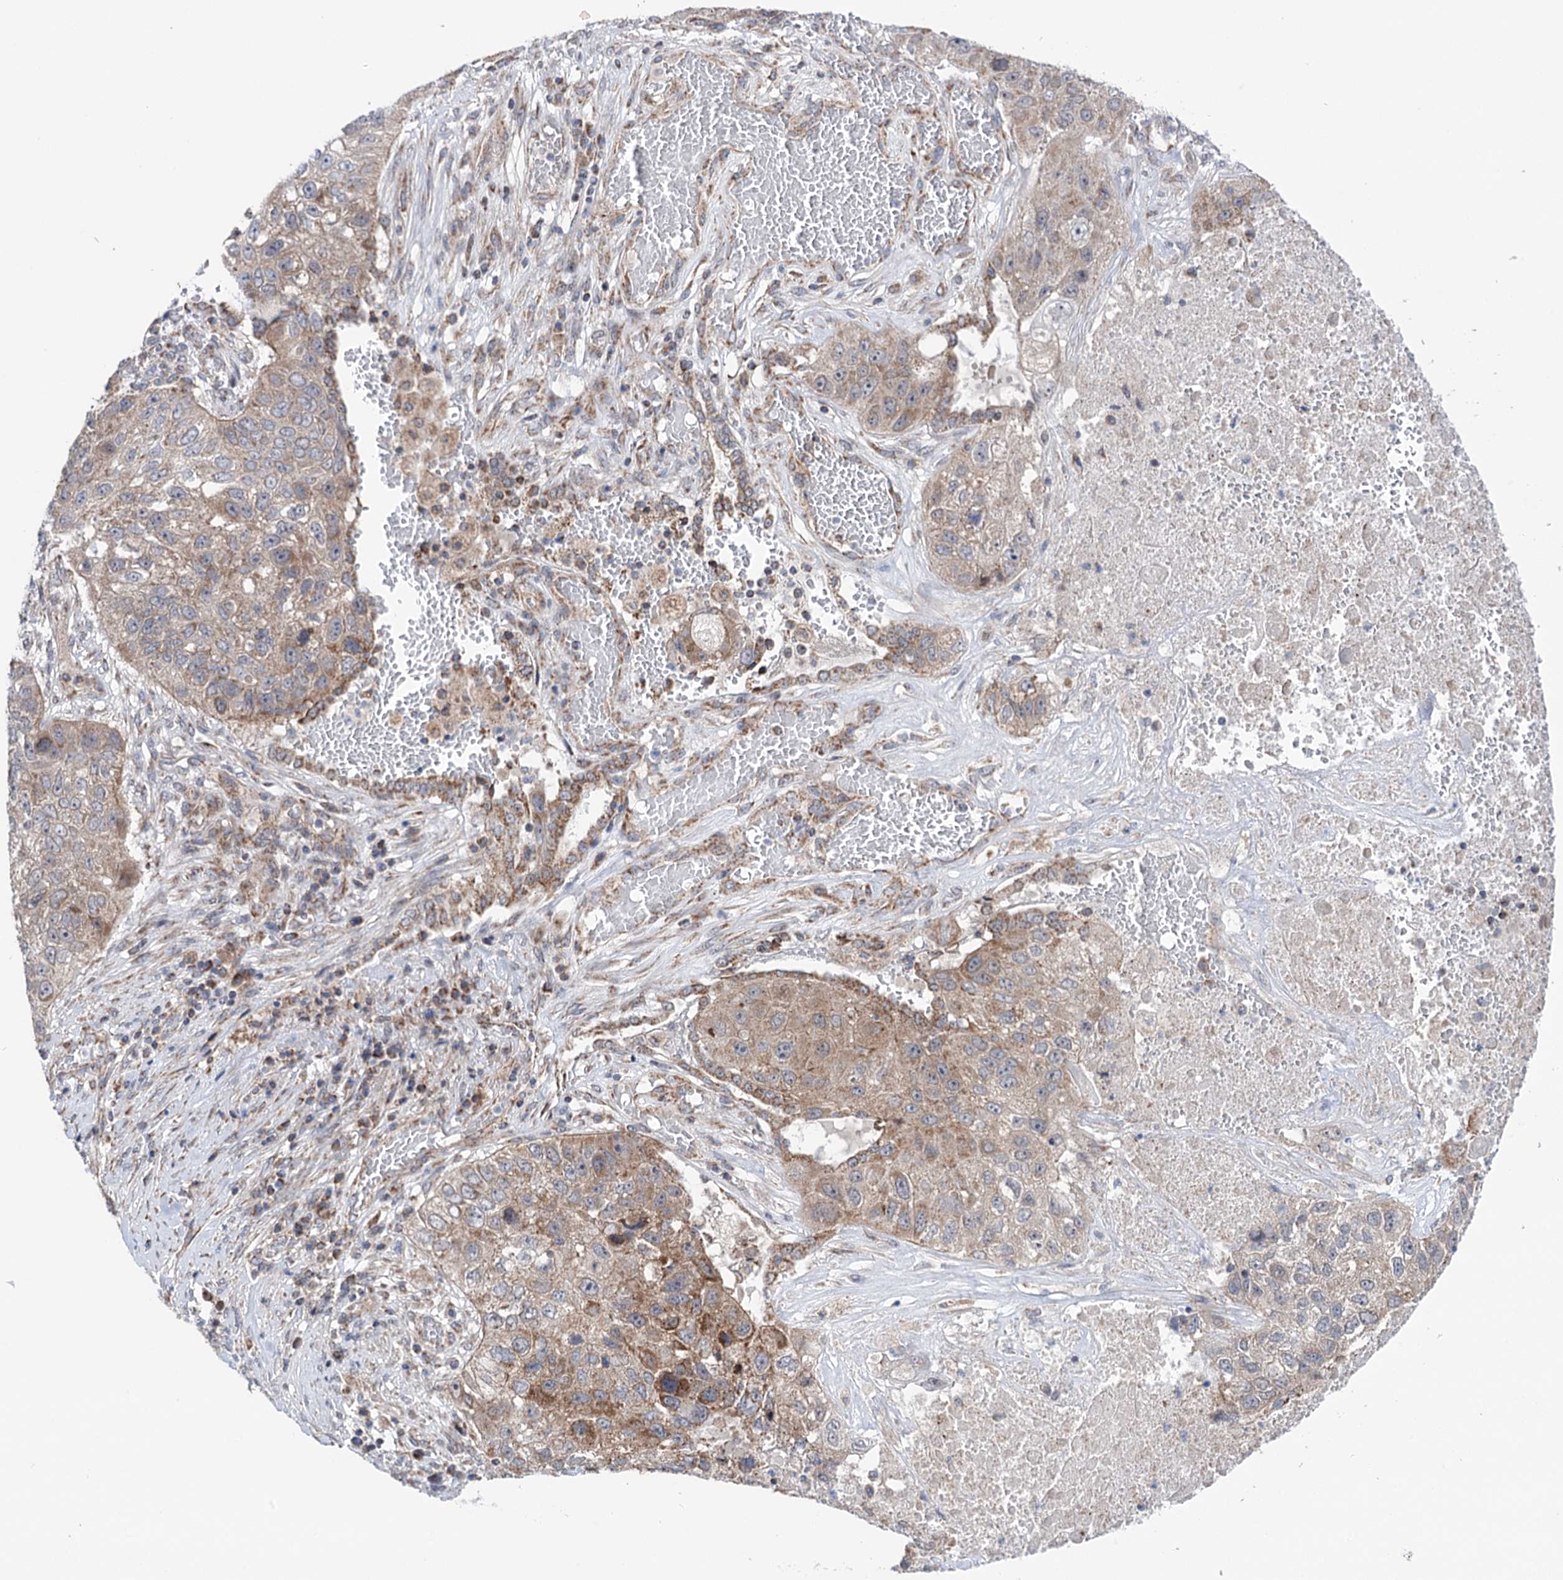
{"staining": {"intensity": "moderate", "quantity": ">75%", "location": "cytoplasmic/membranous"}, "tissue": "lung cancer", "cell_type": "Tumor cells", "image_type": "cancer", "snomed": [{"axis": "morphology", "description": "Squamous cell carcinoma, NOS"}, {"axis": "topography", "description": "Lung"}], "caption": "Lung cancer (squamous cell carcinoma) tissue reveals moderate cytoplasmic/membranous expression in approximately >75% of tumor cells", "gene": "SUCLA2", "patient": {"sex": "male", "age": 61}}